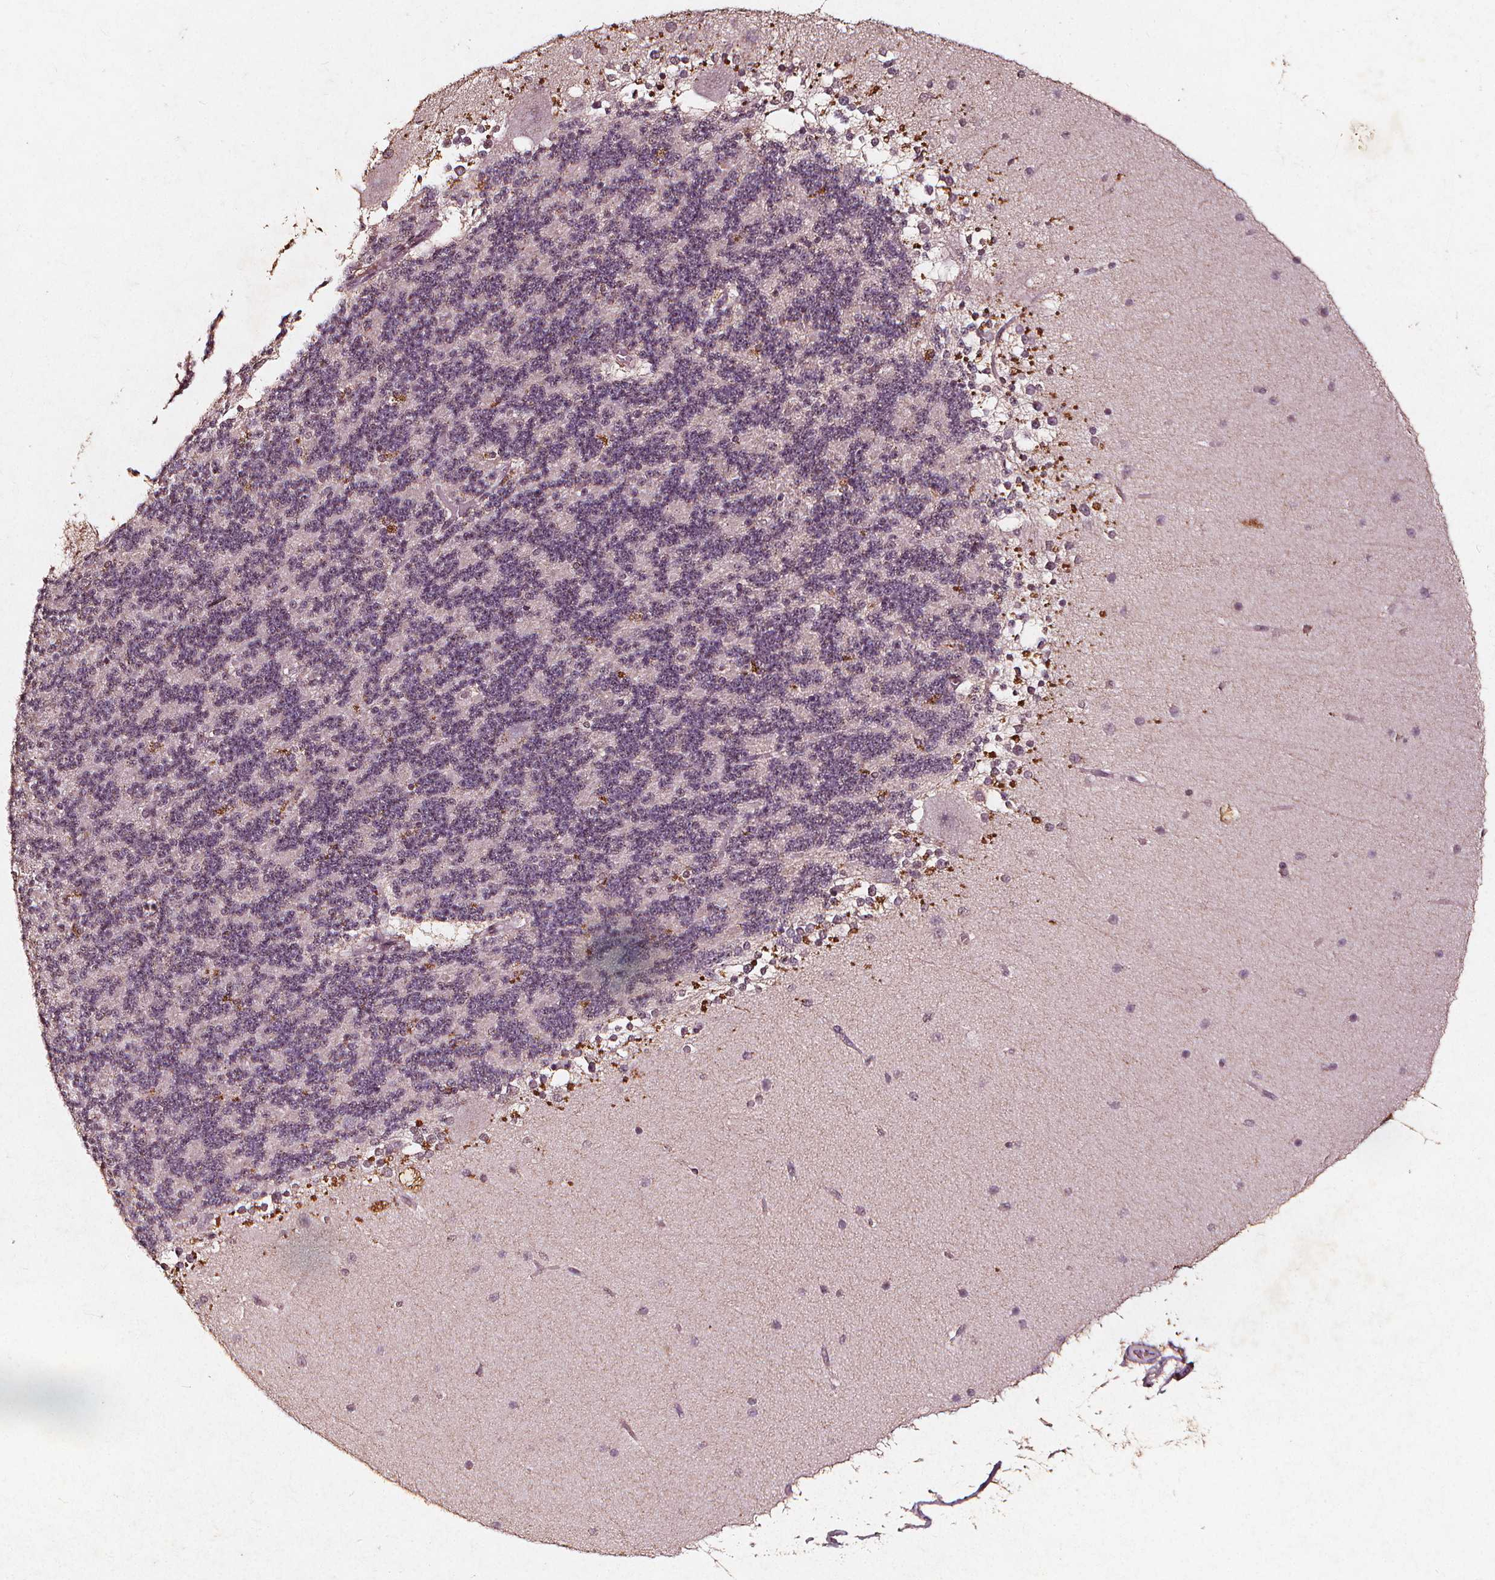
{"staining": {"intensity": "negative", "quantity": "none", "location": "none"}, "tissue": "cerebellum", "cell_type": "Cells in granular layer", "image_type": "normal", "snomed": [{"axis": "morphology", "description": "Normal tissue, NOS"}, {"axis": "topography", "description": "Cerebellum"}], "caption": "Cerebellum was stained to show a protein in brown. There is no significant expression in cells in granular layer. (Stains: DAB IHC with hematoxylin counter stain, Microscopy: brightfield microscopy at high magnification).", "gene": "ABCA1", "patient": {"sex": "female", "age": 19}}